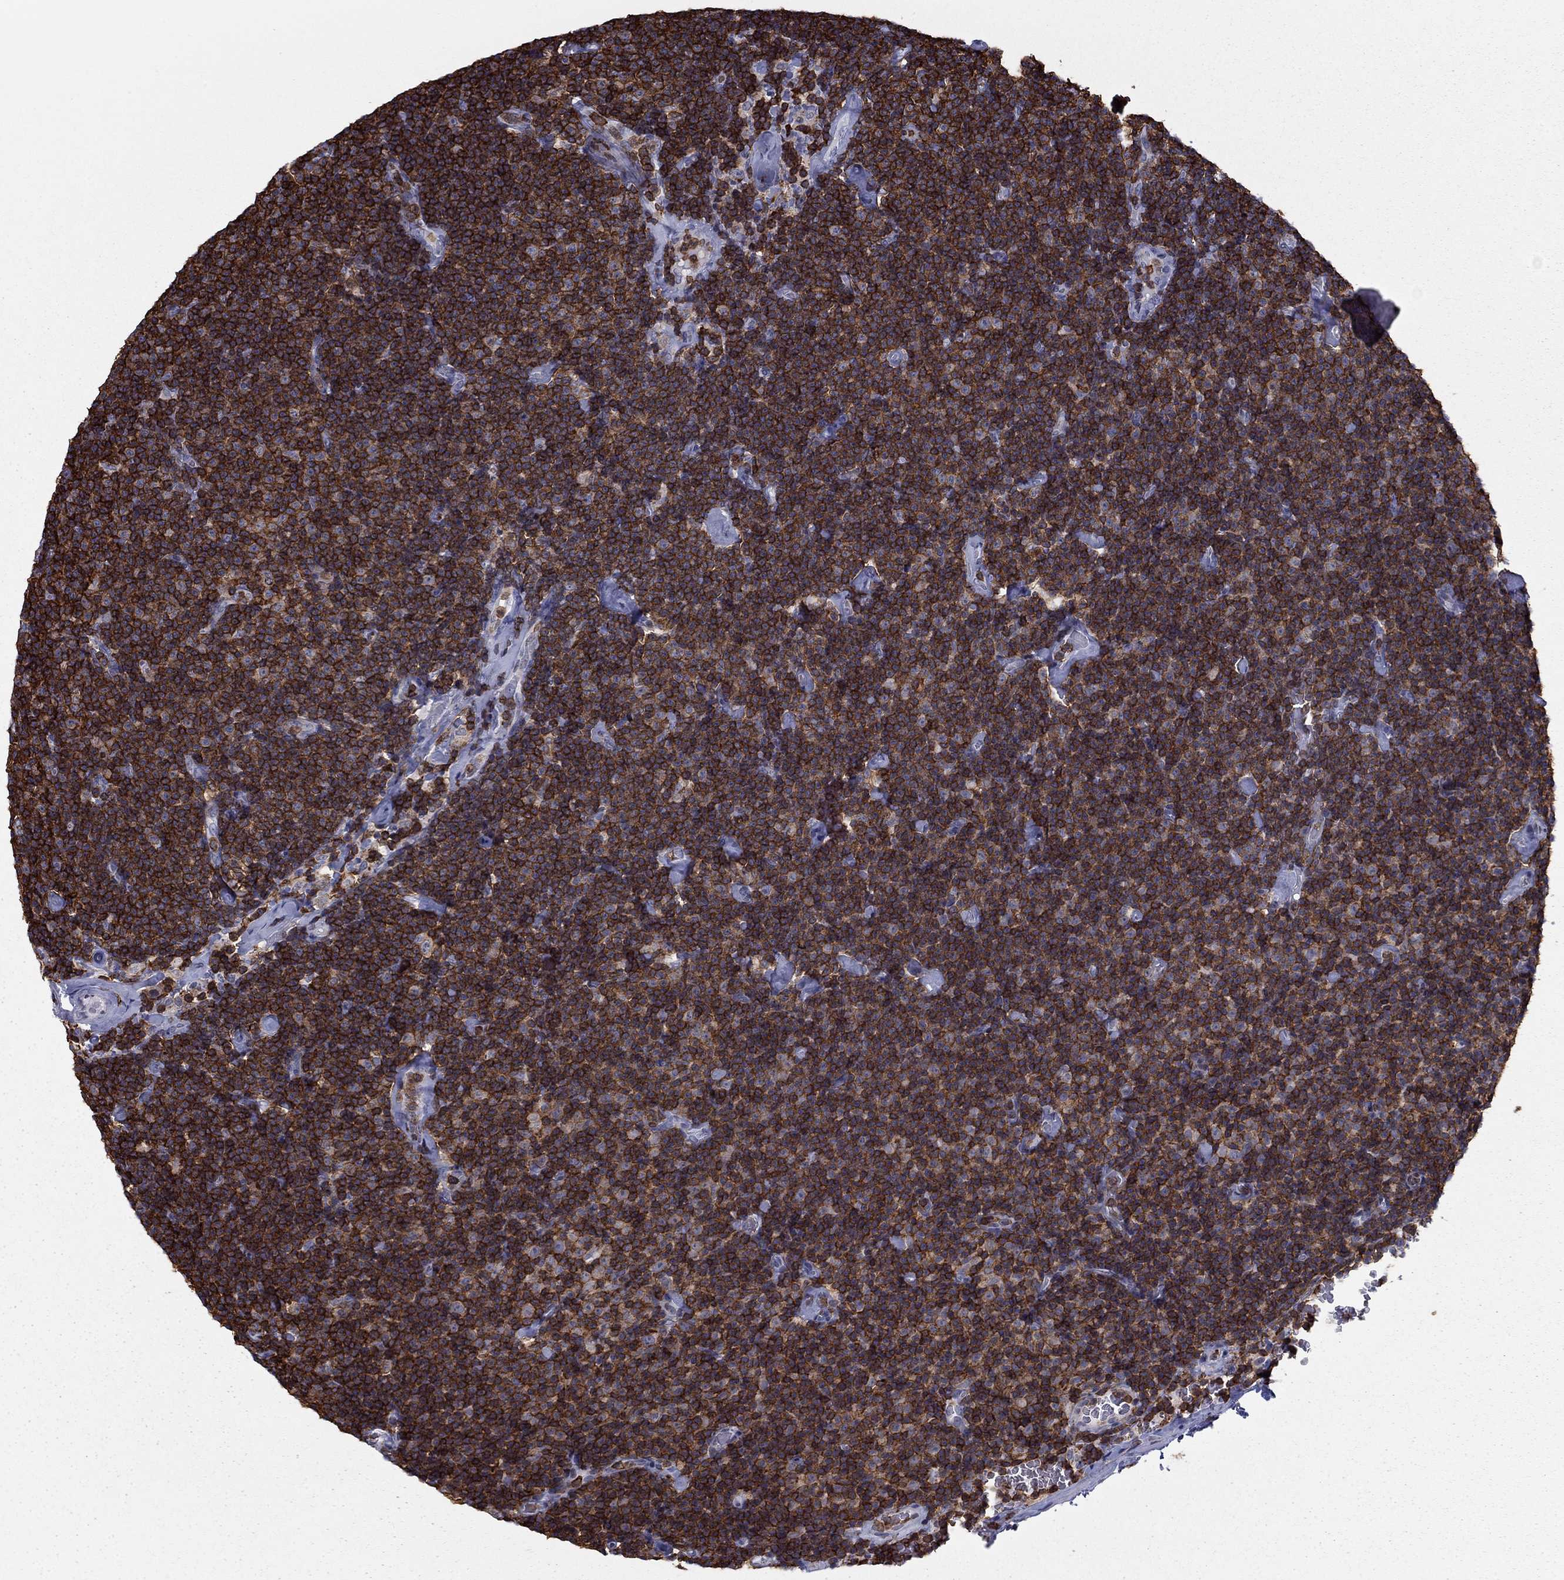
{"staining": {"intensity": "strong", "quantity": ">75%", "location": "cytoplasmic/membranous"}, "tissue": "lymphoma", "cell_type": "Tumor cells", "image_type": "cancer", "snomed": [{"axis": "morphology", "description": "Malignant lymphoma, non-Hodgkin's type, Low grade"}, {"axis": "topography", "description": "Lymph node"}], "caption": "Immunohistochemistry staining of lymphoma, which displays high levels of strong cytoplasmic/membranous positivity in approximately >75% of tumor cells indicating strong cytoplasmic/membranous protein positivity. The staining was performed using DAB (3,3'-diaminobenzidine) (brown) for protein detection and nuclei were counterstained in hematoxylin (blue).", "gene": "ARHGAP27", "patient": {"sex": "male", "age": 81}}